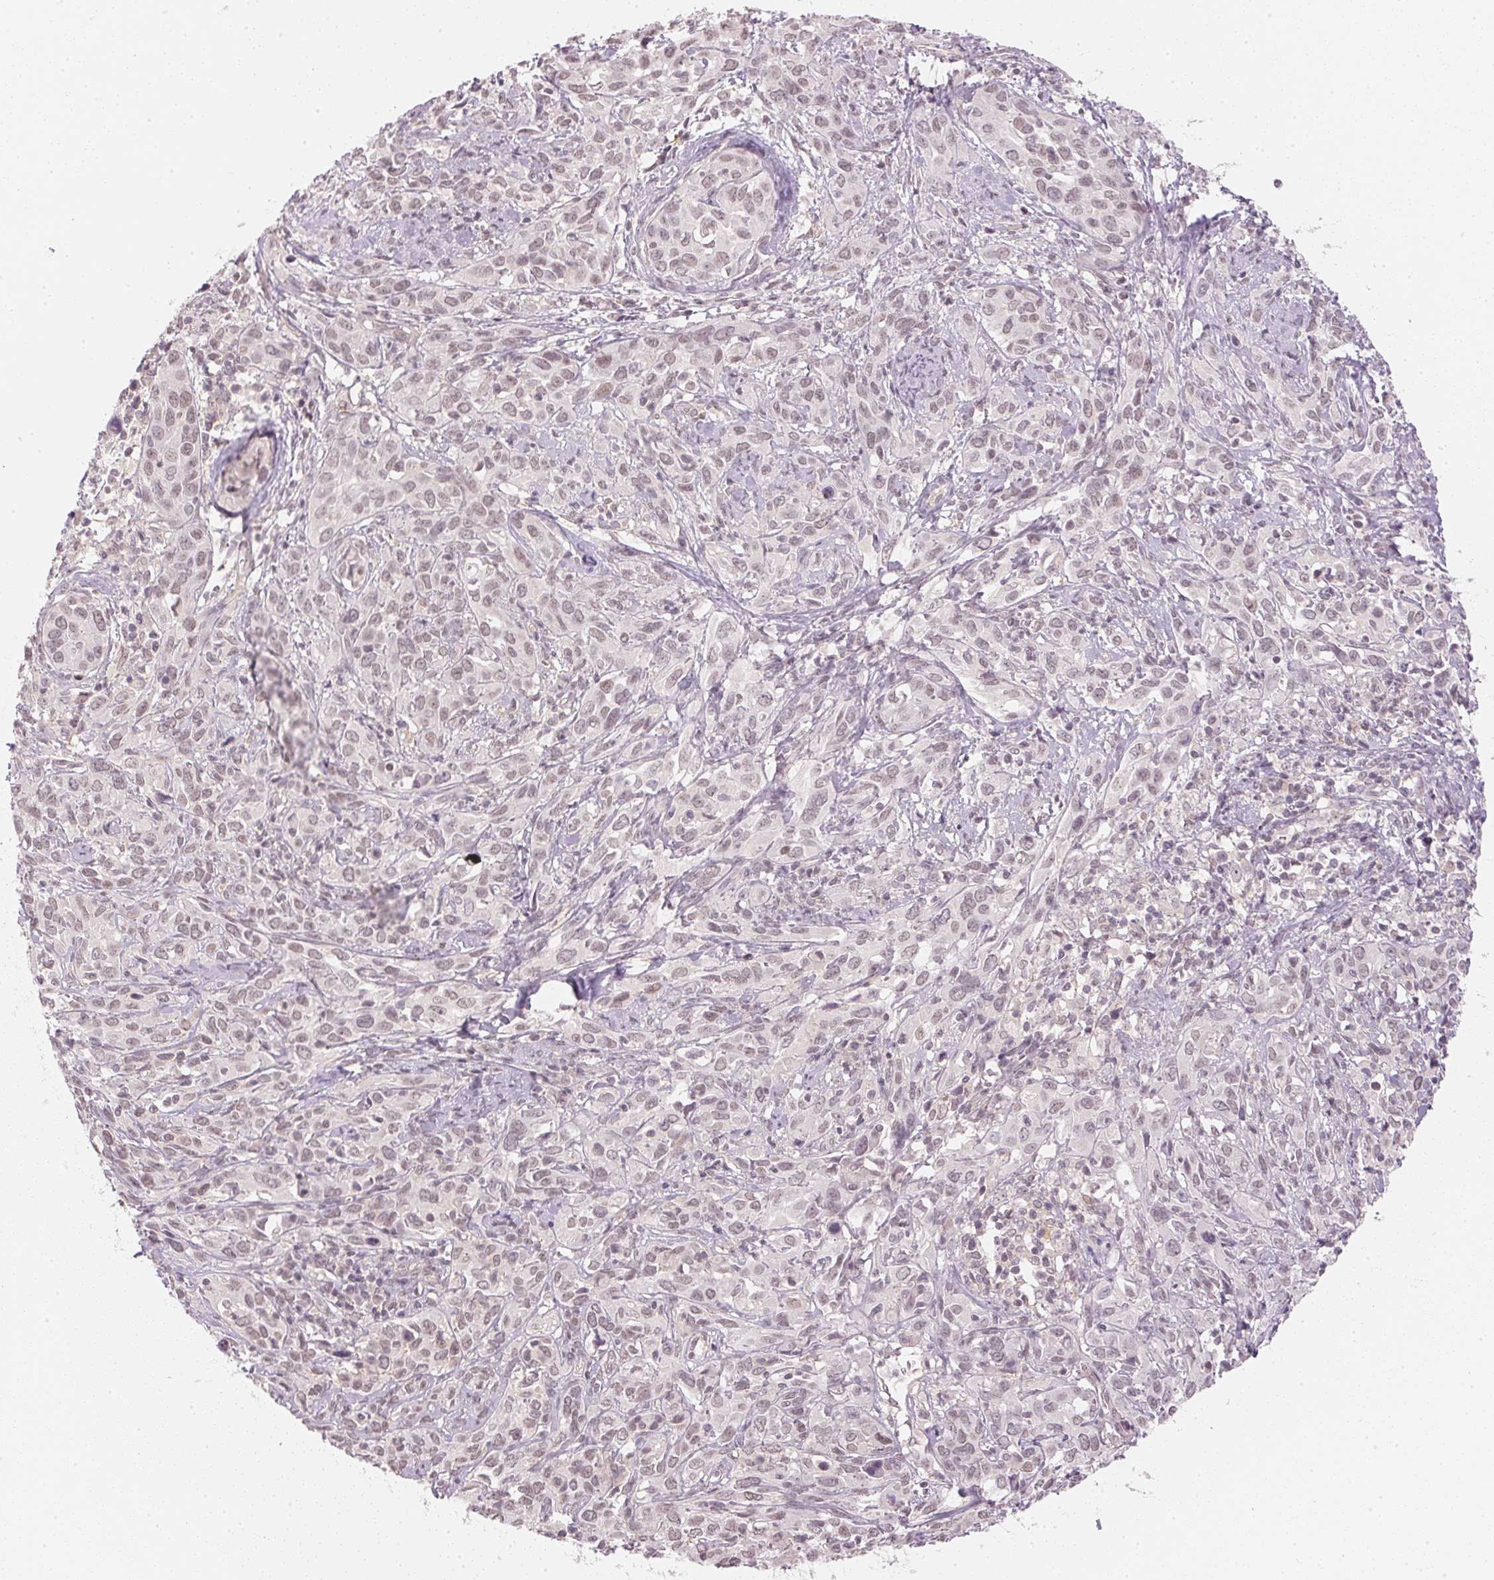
{"staining": {"intensity": "weak", "quantity": "<25%", "location": "nuclear"}, "tissue": "cervical cancer", "cell_type": "Tumor cells", "image_type": "cancer", "snomed": [{"axis": "morphology", "description": "Normal tissue, NOS"}, {"axis": "morphology", "description": "Squamous cell carcinoma, NOS"}, {"axis": "topography", "description": "Cervix"}], "caption": "Immunohistochemistry micrograph of cervical cancer (squamous cell carcinoma) stained for a protein (brown), which reveals no expression in tumor cells. The staining is performed using DAB brown chromogen with nuclei counter-stained in using hematoxylin.", "gene": "KPRP", "patient": {"sex": "female", "age": 51}}